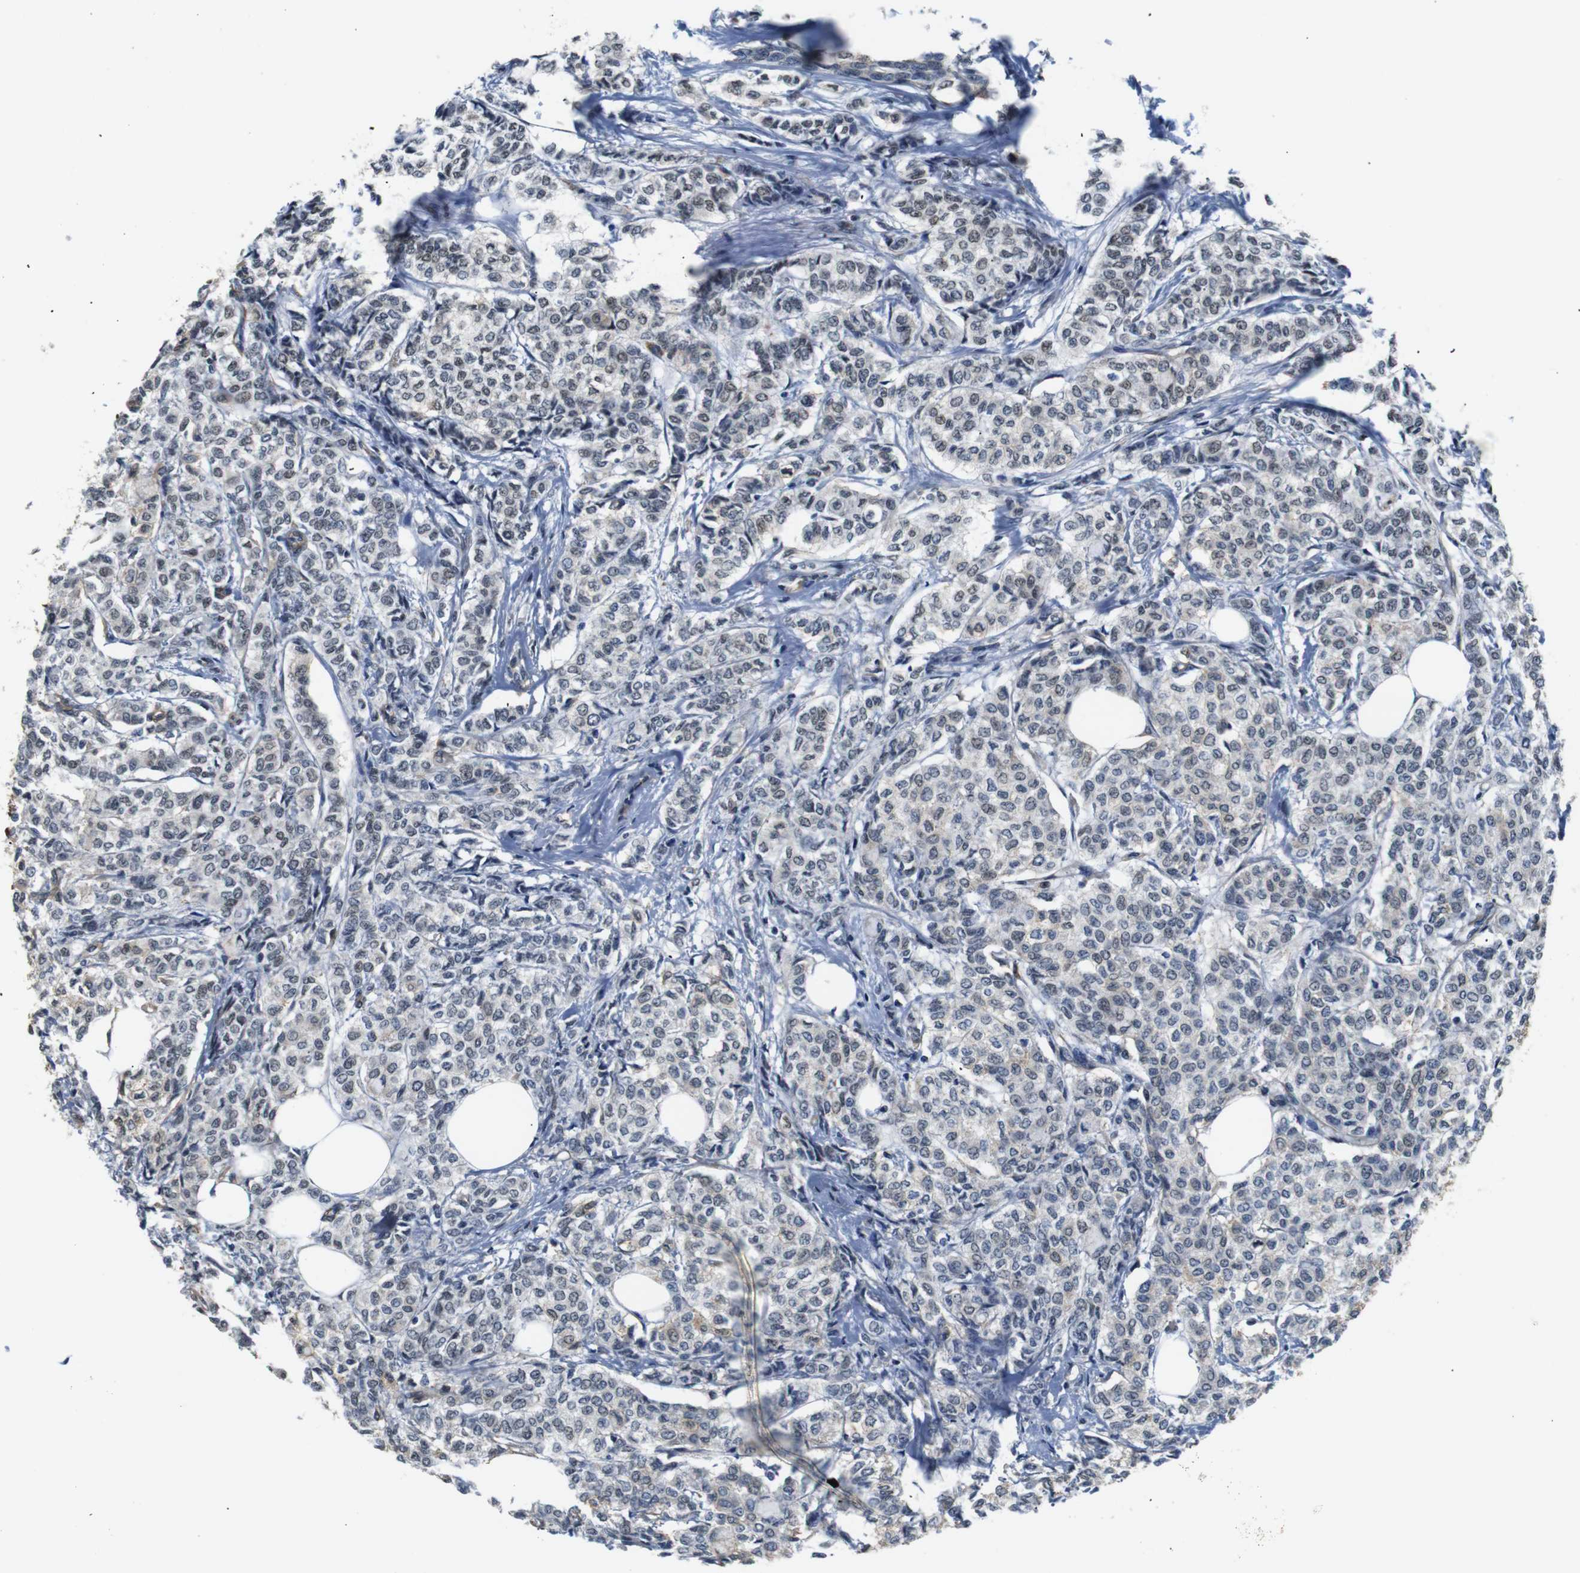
{"staining": {"intensity": "weak", "quantity": "25%-75%", "location": "nuclear"}, "tissue": "breast cancer", "cell_type": "Tumor cells", "image_type": "cancer", "snomed": [{"axis": "morphology", "description": "Lobular carcinoma"}, {"axis": "topography", "description": "Breast"}], "caption": "Weak nuclear staining is appreciated in approximately 25%-75% of tumor cells in breast cancer (lobular carcinoma).", "gene": "PARN", "patient": {"sex": "female", "age": 60}}